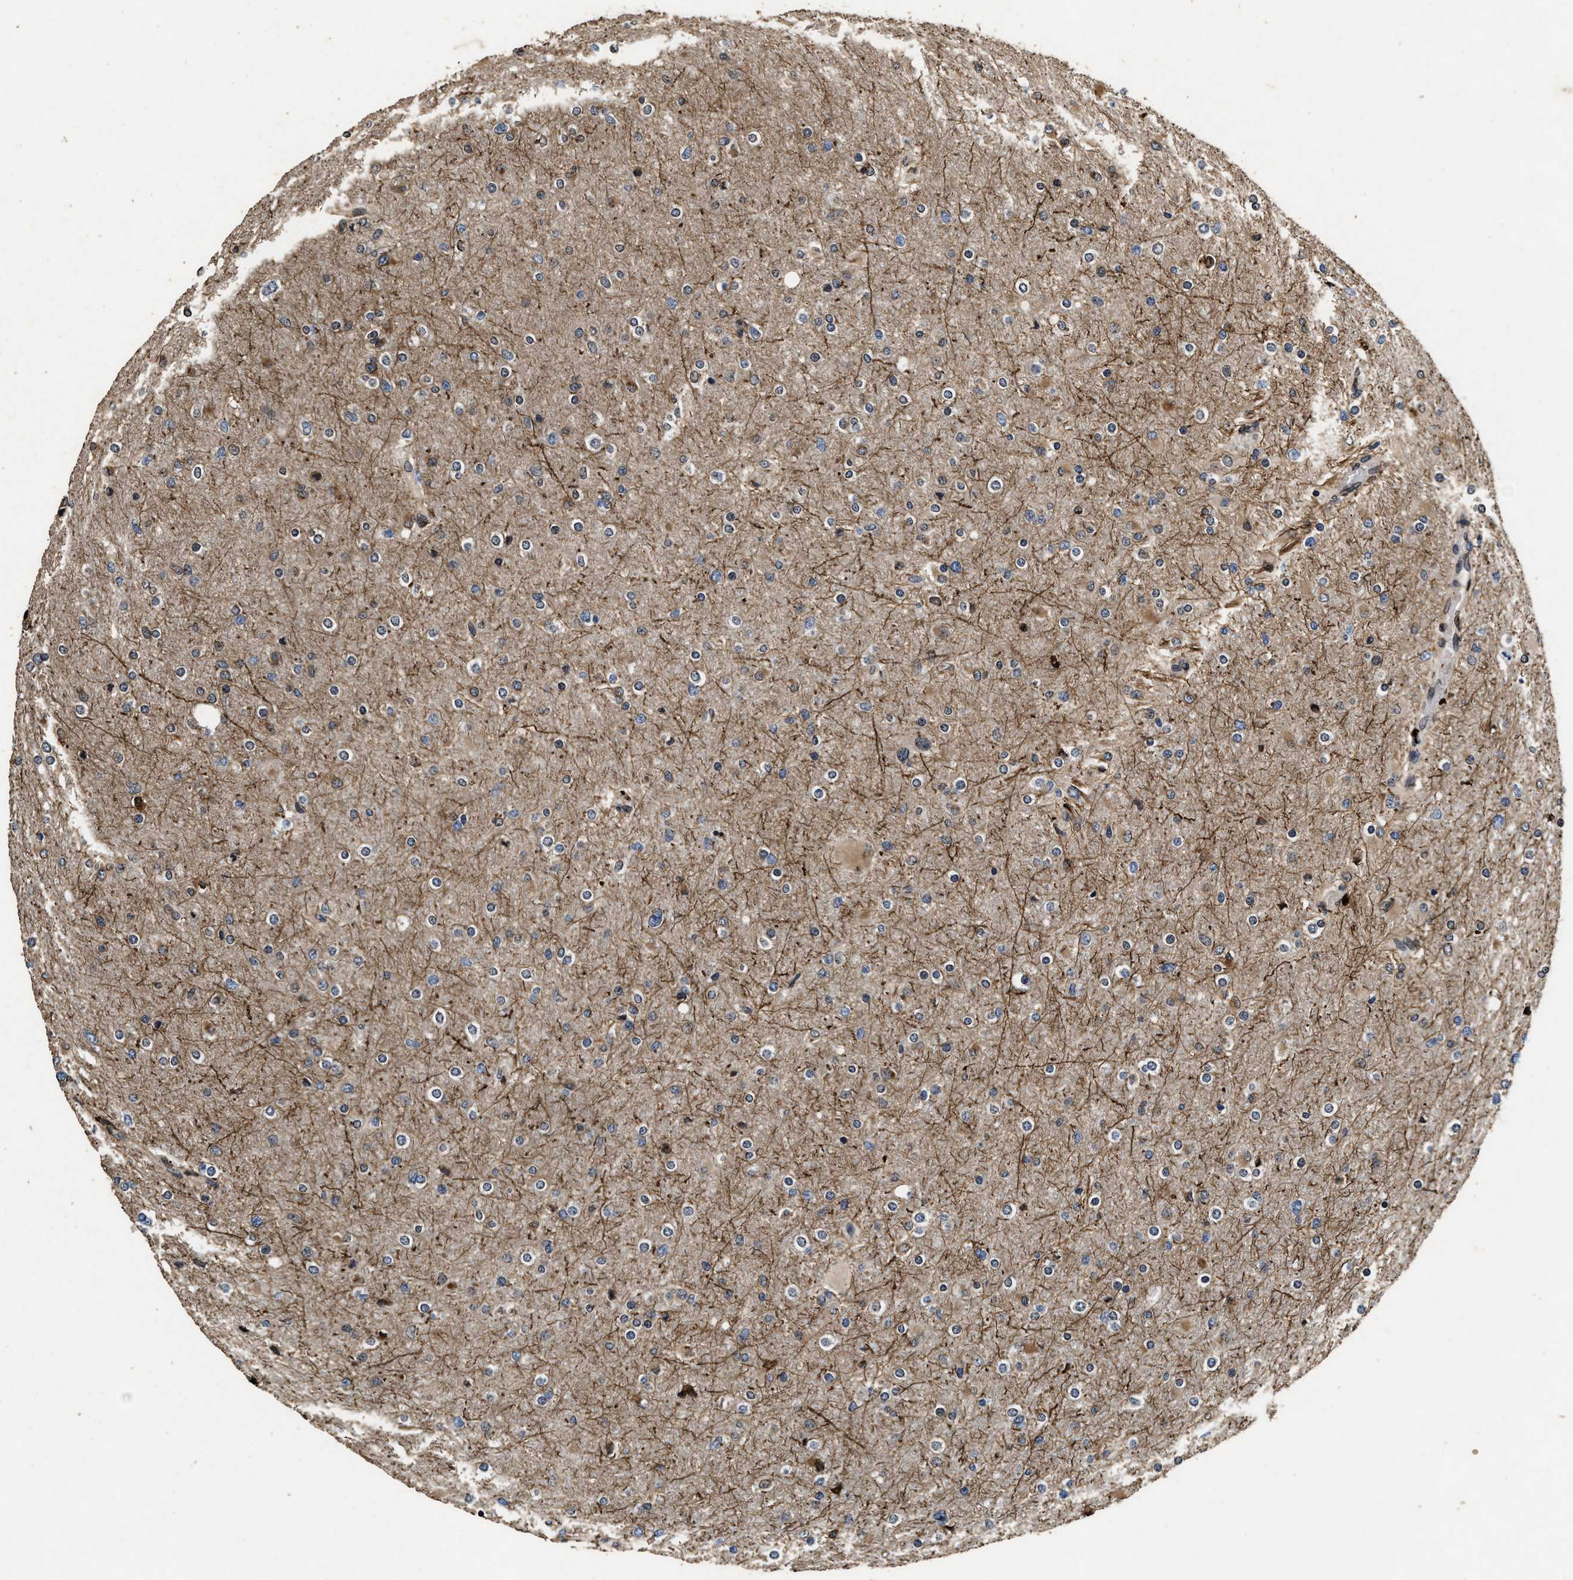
{"staining": {"intensity": "weak", "quantity": "<25%", "location": "cytoplasmic/membranous"}, "tissue": "glioma", "cell_type": "Tumor cells", "image_type": "cancer", "snomed": [{"axis": "morphology", "description": "Glioma, malignant, High grade"}, {"axis": "topography", "description": "Cerebral cortex"}], "caption": "This is an immunohistochemistry (IHC) histopathology image of malignant glioma (high-grade). There is no positivity in tumor cells.", "gene": "ACCS", "patient": {"sex": "female", "age": 36}}